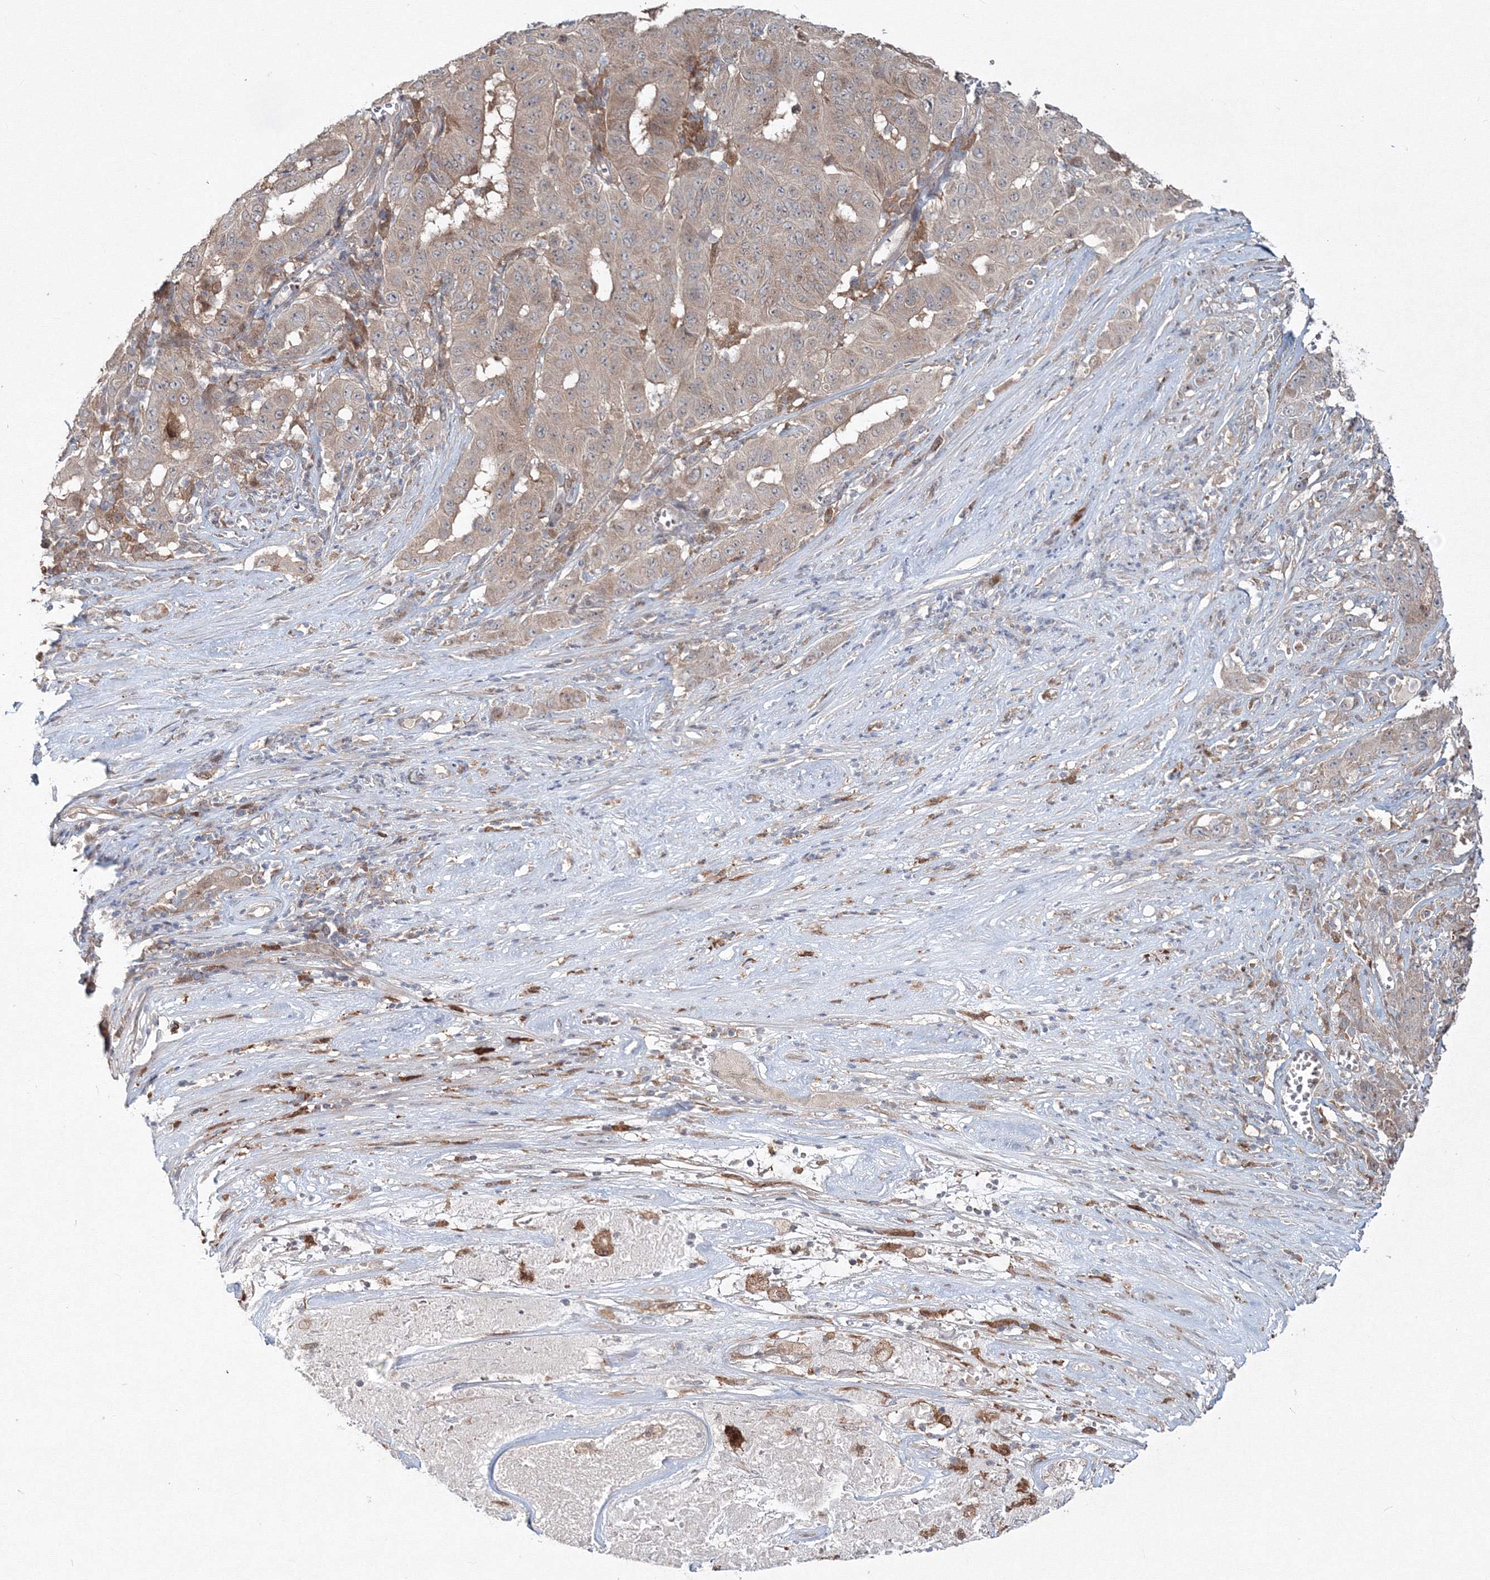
{"staining": {"intensity": "weak", "quantity": ">75%", "location": "cytoplasmic/membranous"}, "tissue": "pancreatic cancer", "cell_type": "Tumor cells", "image_type": "cancer", "snomed": [{"axis": "morphology", "description": "Adenocarcinoma, NOS"}, {"axis": "topography", "description": "Pancreas"}], "caption": "Human adenocarcinoma (pancreatic) stained for a protein (brown) shows weak cytoplasmic/membranous positive expression in about >75% of tumor cells.", "gene": "MKRN2", "patient": {"sex": "male", "age": 63}}